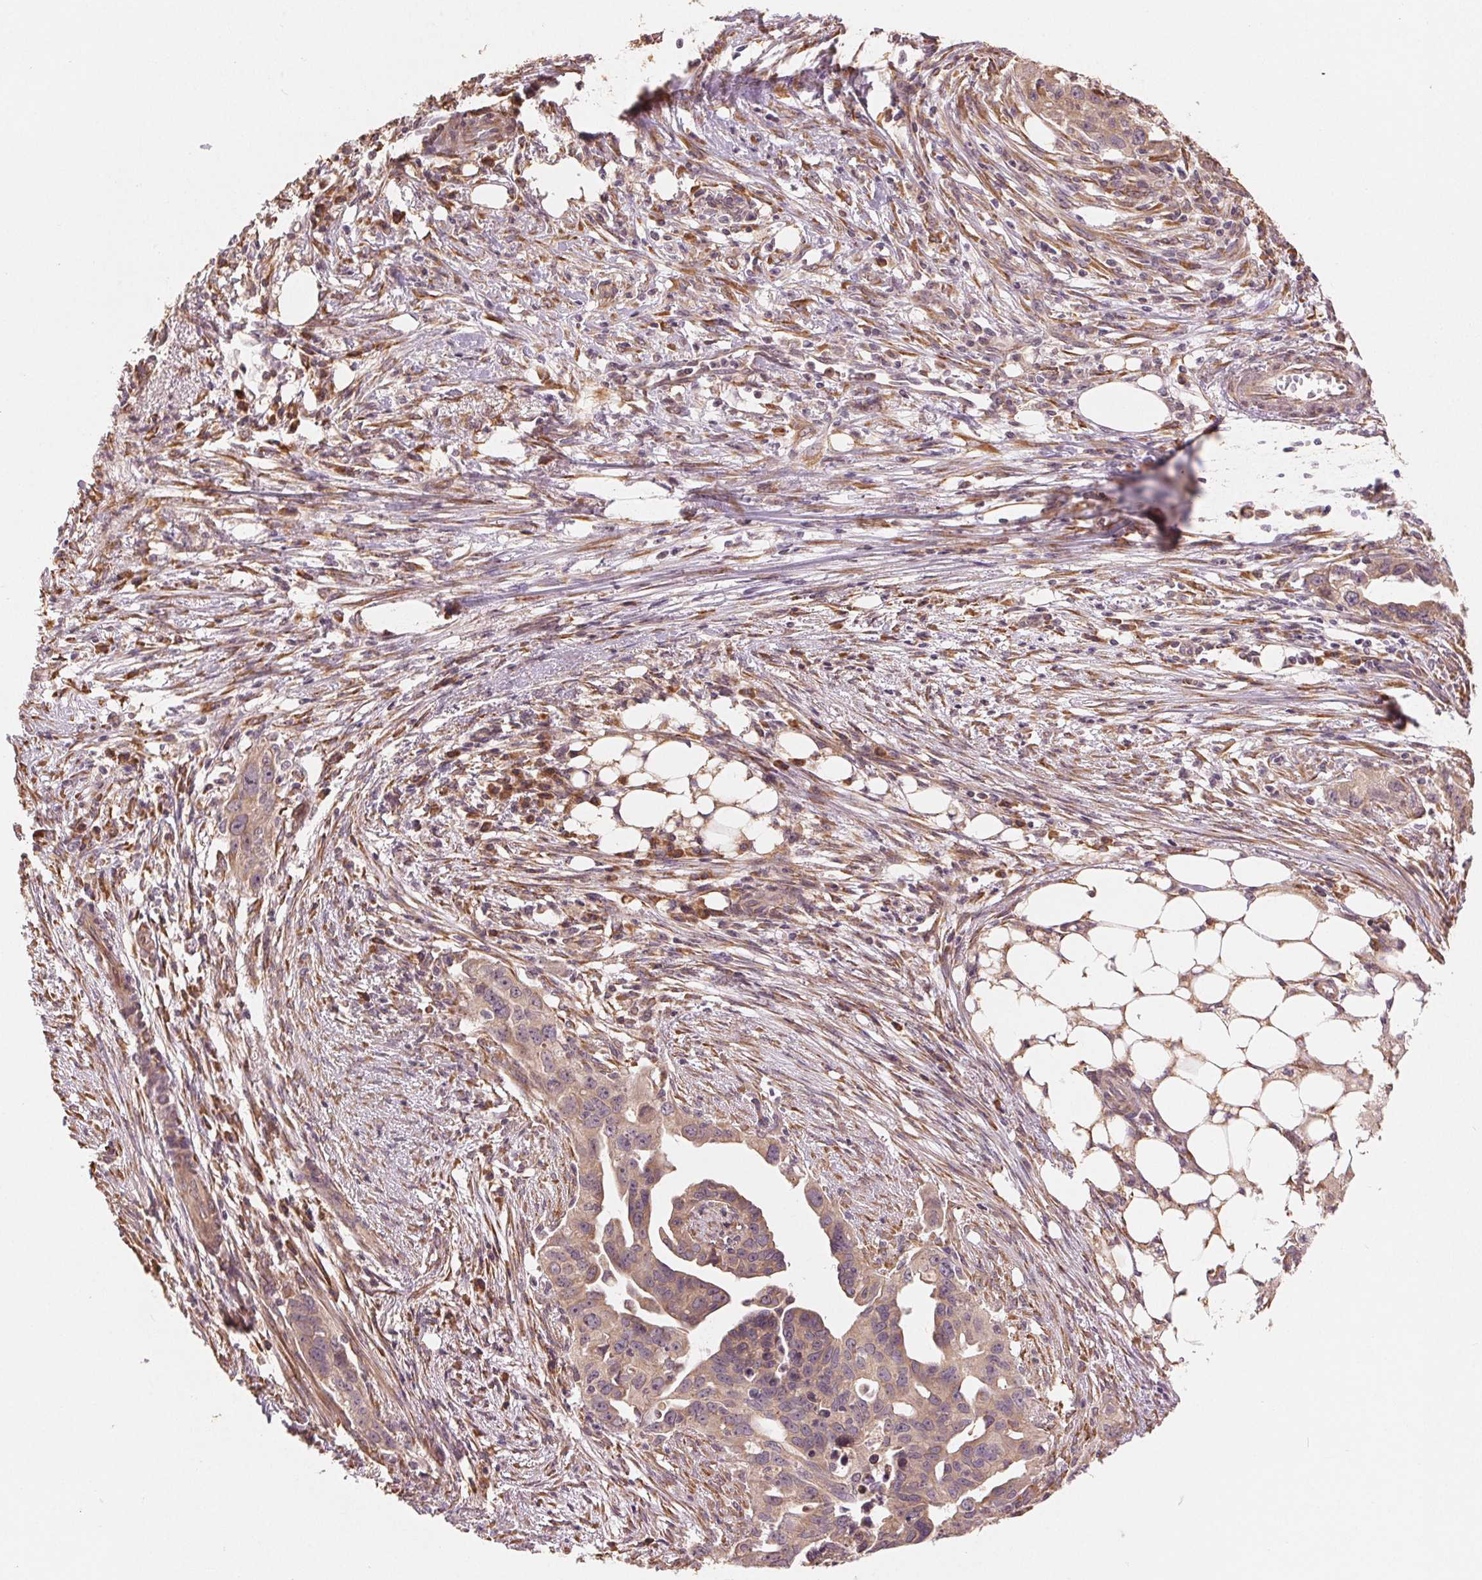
{"staining": {"intensity": "weak", "quantity": ">75%", "location": "cytoplasmic/membranous"}, "tissue": "ovarian cancer", "cell_type": "Tumor cells", "image_type": "cancer", "snomed": [{"axis": "morphology", "description": "Carcinoma, endometroid"}, {"axis": "morphology", "description": "Cystadenocarcinoma, serous, NOS"}, {"axis": "topography", "description": "Ovary"}], "caption": "This micrograph exhibits IHC staining of human ovarian cancer, with low weak cytoplasmic/membranous positivity in approximately >75% of tumor cells.", "gene": "SLC20A1", "patient": {"sex": "female", "age": 45}}